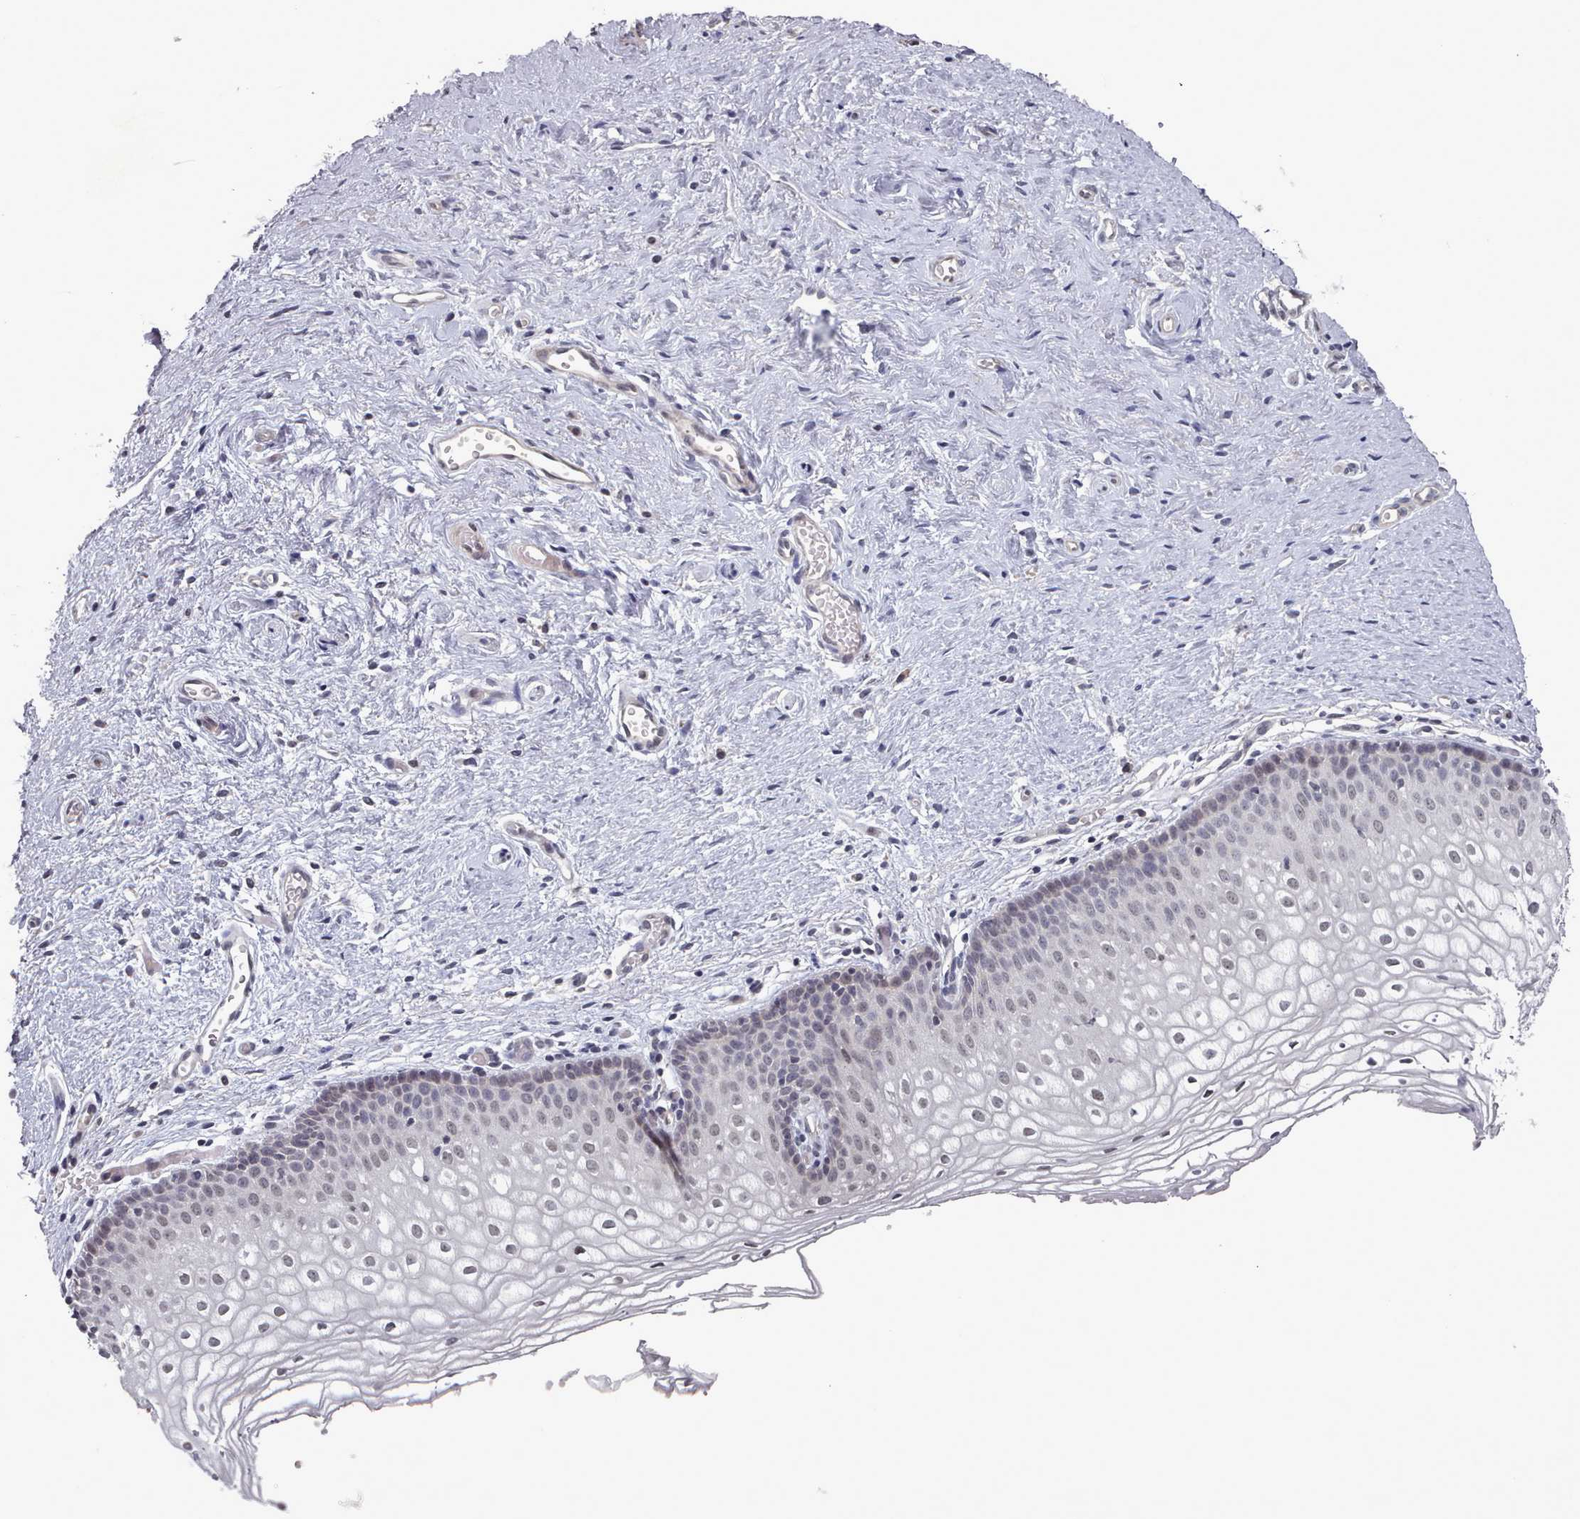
{"staining": {"intensity": "negative", "quantity": "none", "location": "none"}, "tissue": "vagina", "cell_type": "Squamous epithelial cells", "image_type": "normal", "snomed": [{"axis": "morphology", "description": "Normal tissue, NOS"}, {"axis": "topography", "description": "Vagina"}], "caption": "Human vagina stained for a protein using immunohistochemistry (IHC) exhibits no positivity in squamous epithelial cells.", "gene": "HYAL3", "patient": {"sex": "female", "age": 60}}